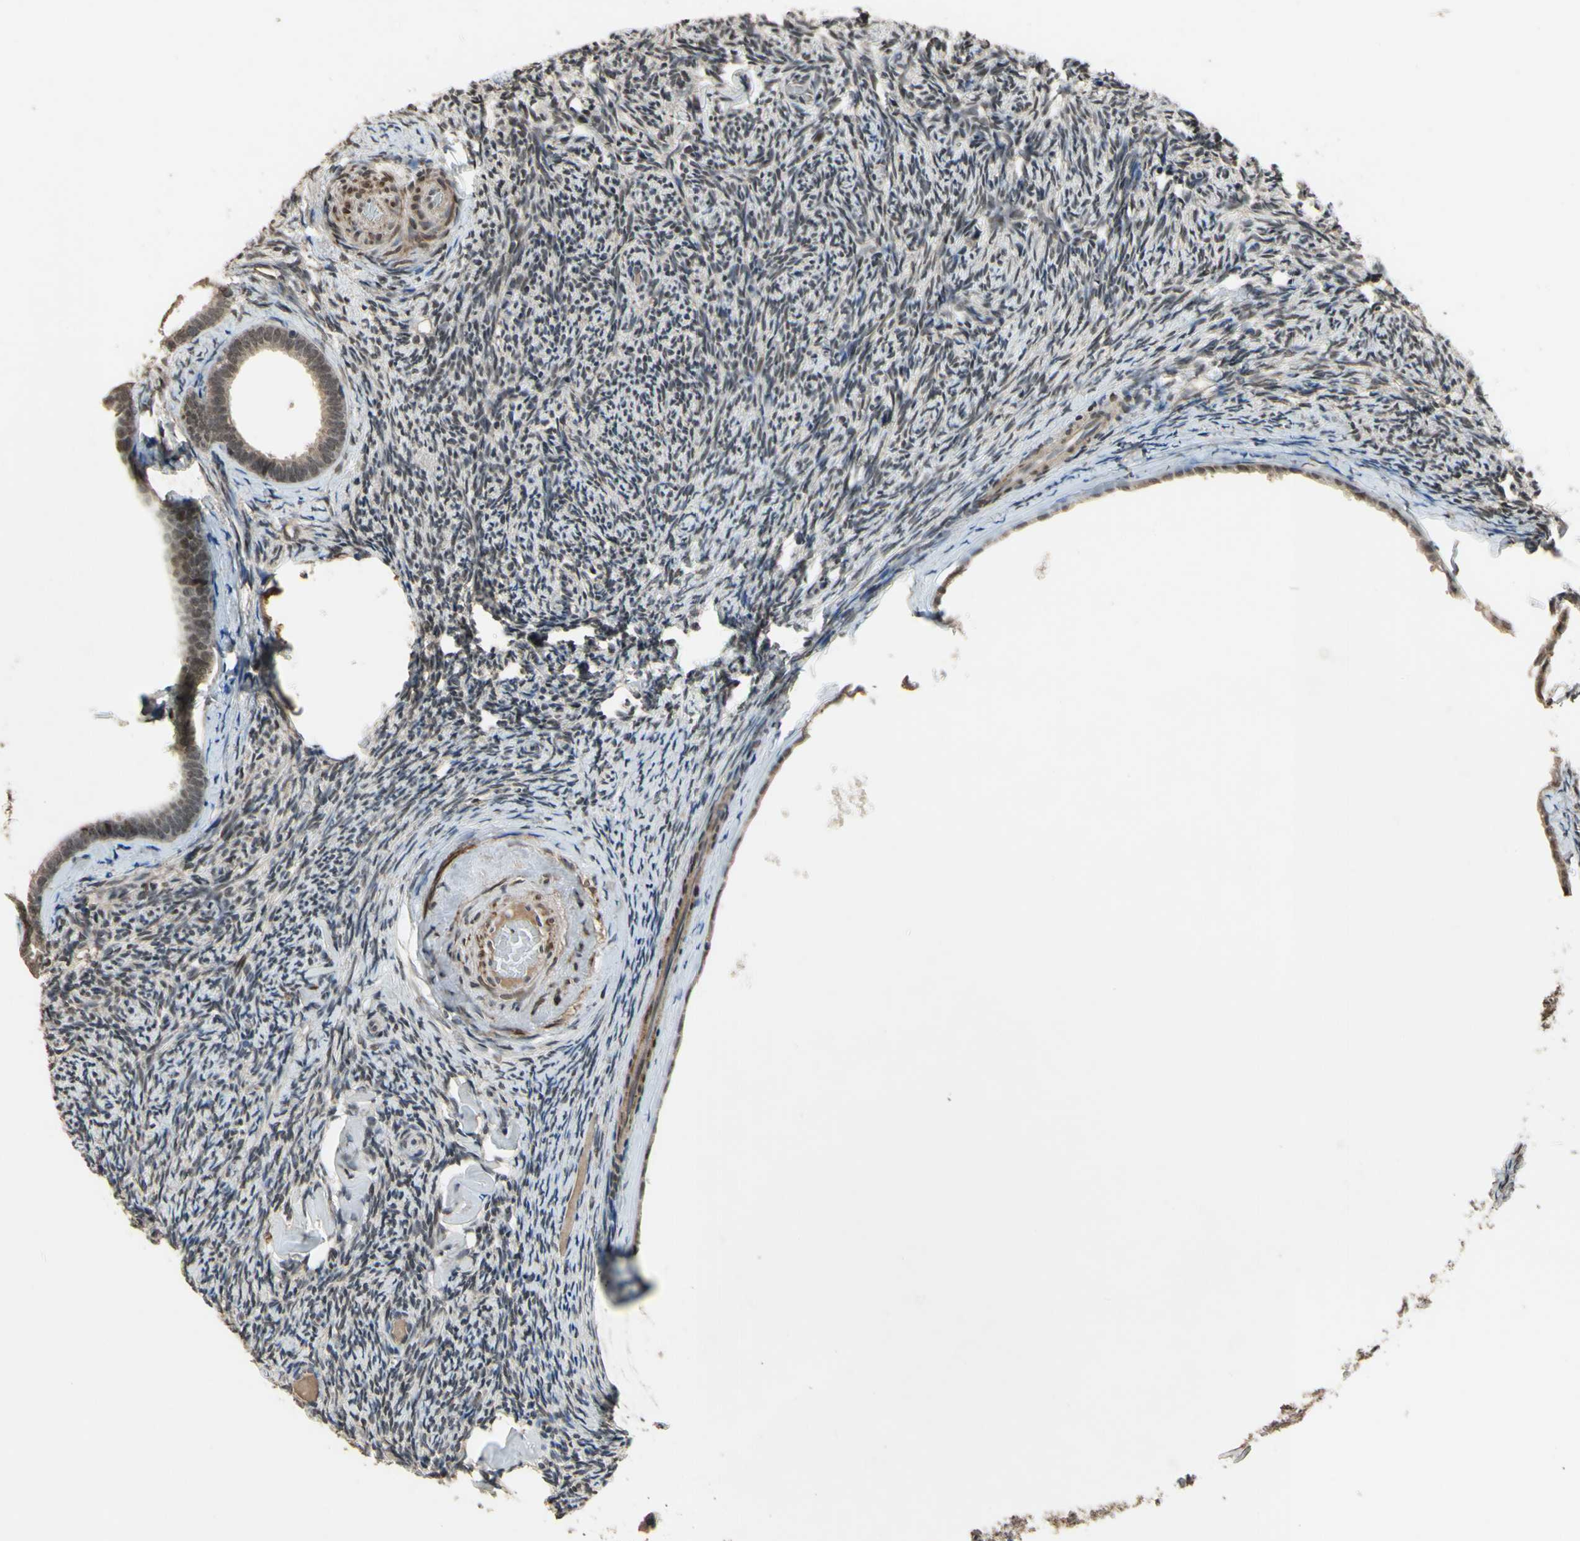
{"staining": {"intensity": "weak", "quantity": "25%-75%", "location": "nuclear"}, "tissue": "ovary", "cell_type": "Ovarian stroma cells", "image_type": "normal", "snomed": [{"axis": "morphology", "description": "Normal tissue, NOS"}, {"axis": "topography", "description": "Ovary"}], "caption": "The micrograph reveals staining of benign ovary, revealing weak nuclear protein expression (brown color) within ovarian stroma cells.", "gene": "ZNF174", "patient": {"sex": "female", "age": 60}}